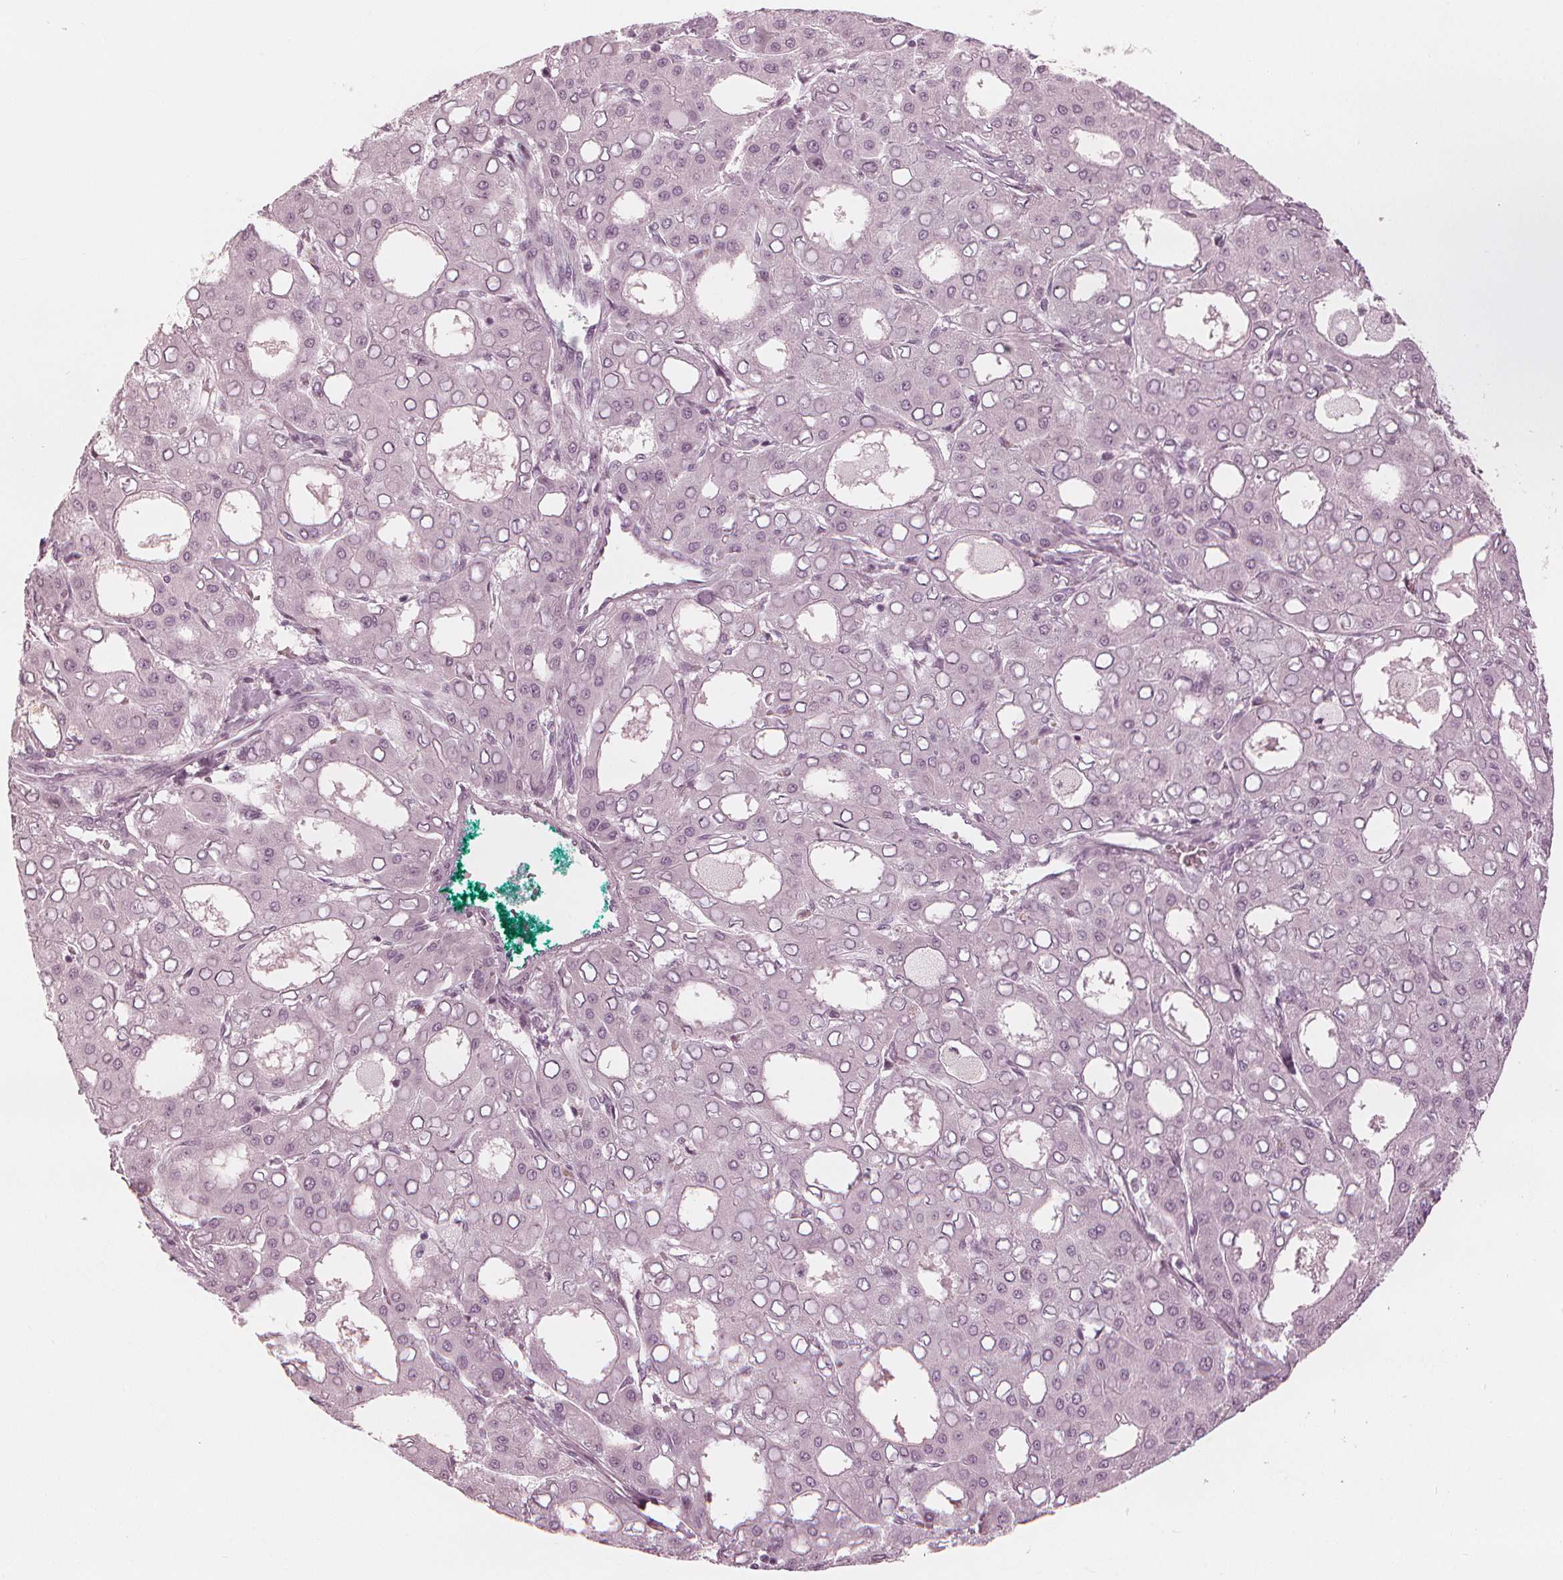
{"staining": {"intensity": "negative", "quantity": "none", "location": "none"}, "tissue": "liver cancer", "cell_type": "Tumor cells", "image_type": "cancer", "snomed": [{"axis": "morphology", "description": "Carcinoma, Hepatocellular, NOS"}, {"axis": "topography", "description": "Liver"}], "caption": "Human liver hepatocellular carcinoma stained for a protein using IHC demonstrates no positivity in tumor cells.", "gene": "PAEP", "patient": {"sex": "male", "age": 65}}